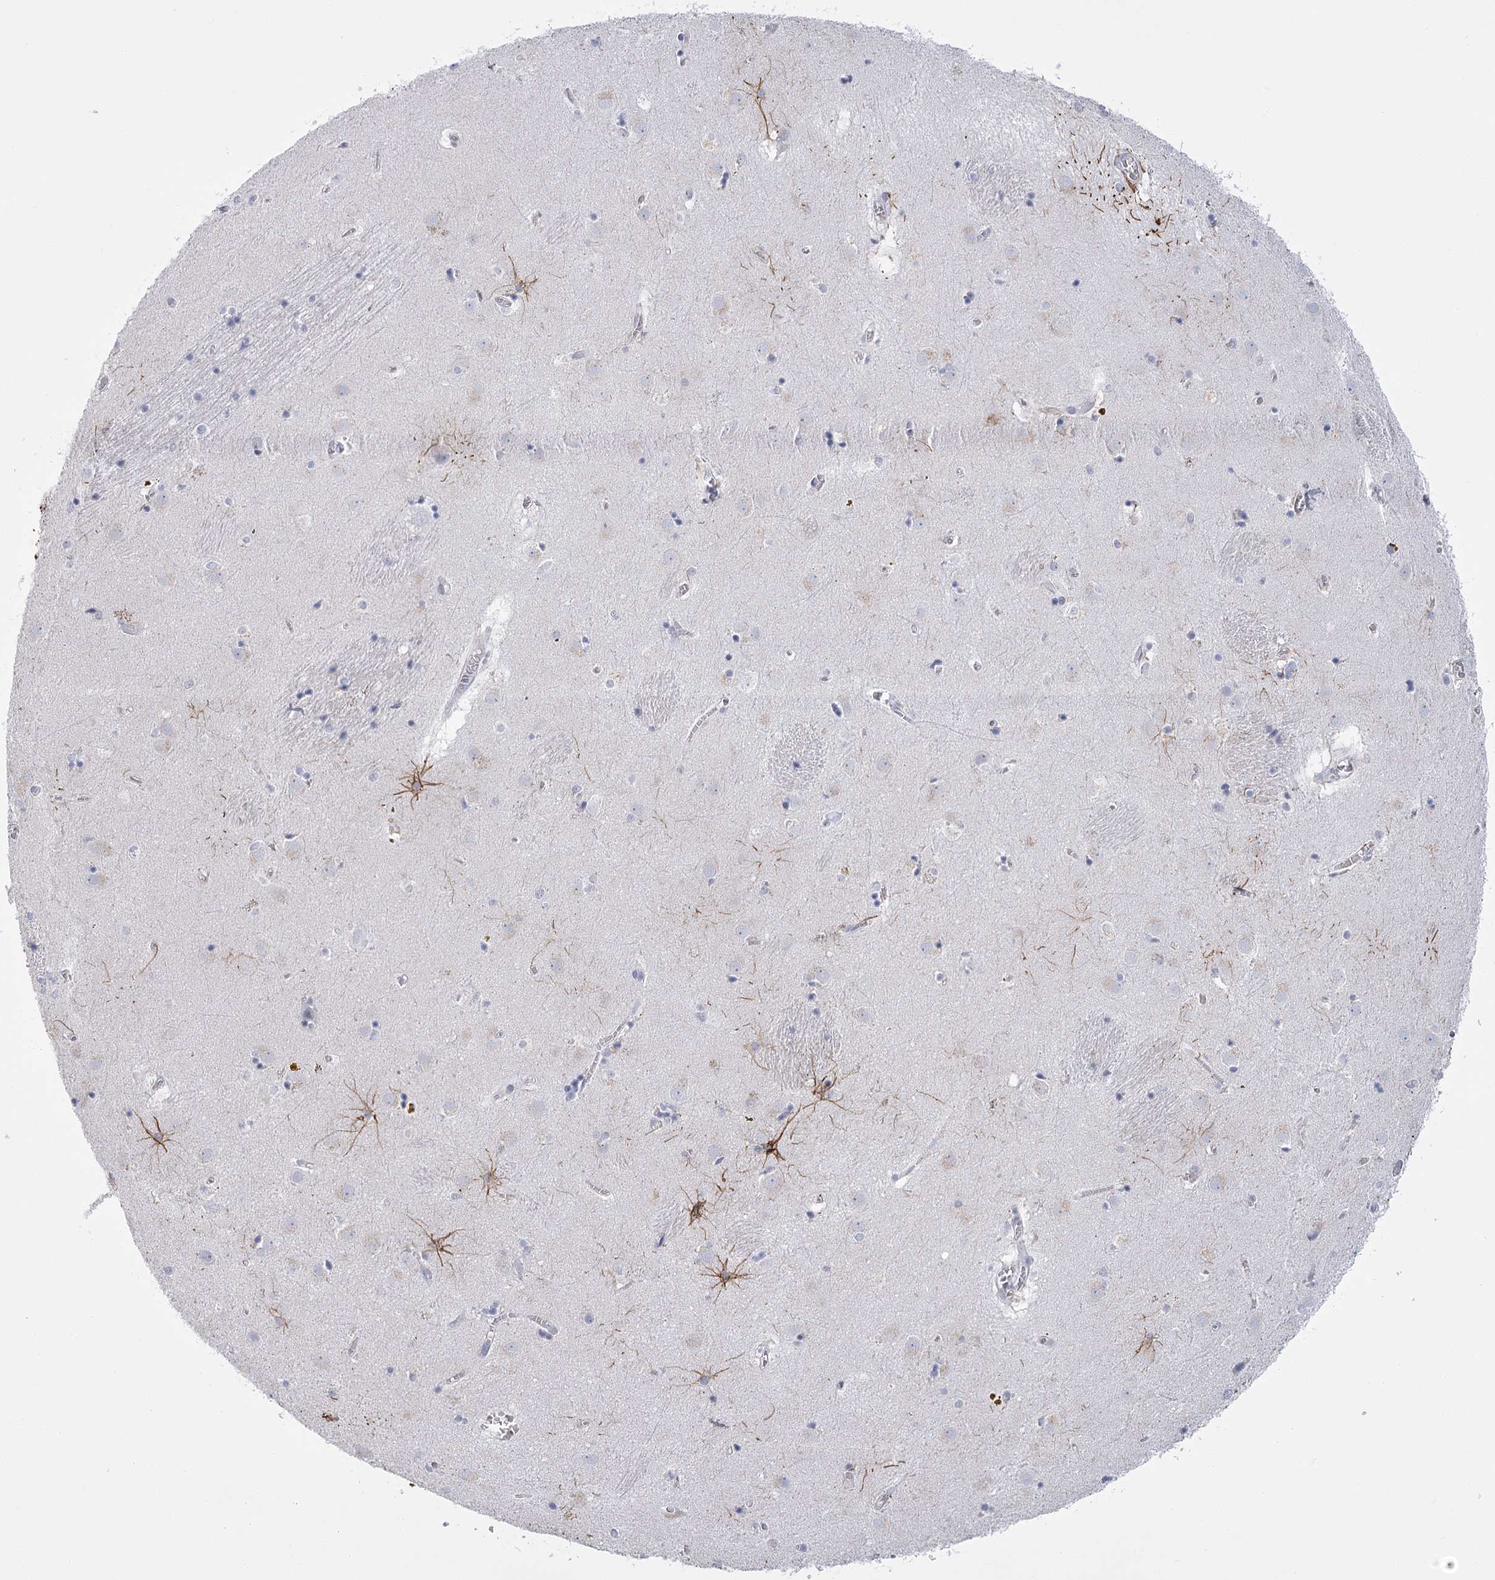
{"staining": {"intensity": "strong", "quantity": "<25%", "location": "cytoplasmic/membranous"}, "tissue": "caudate", "cell_type": "Glial cells", "image_type": "normal", "snomed": [{"axis": "morphology", "description": "Normal tissue, NOS"}, {"axis": "topography", "description": "Lateral ventricle wall"}], "caption": "The photomicrograph exhibits a brown stain indicating the presence of a protein in the cytoplasmic/membranous of glial cells in caudate. The protein is shown in brown color, while the nuclei are stained blue.", "gene": "FAM76B", "patient": {"sex": "male", "age": 70}}